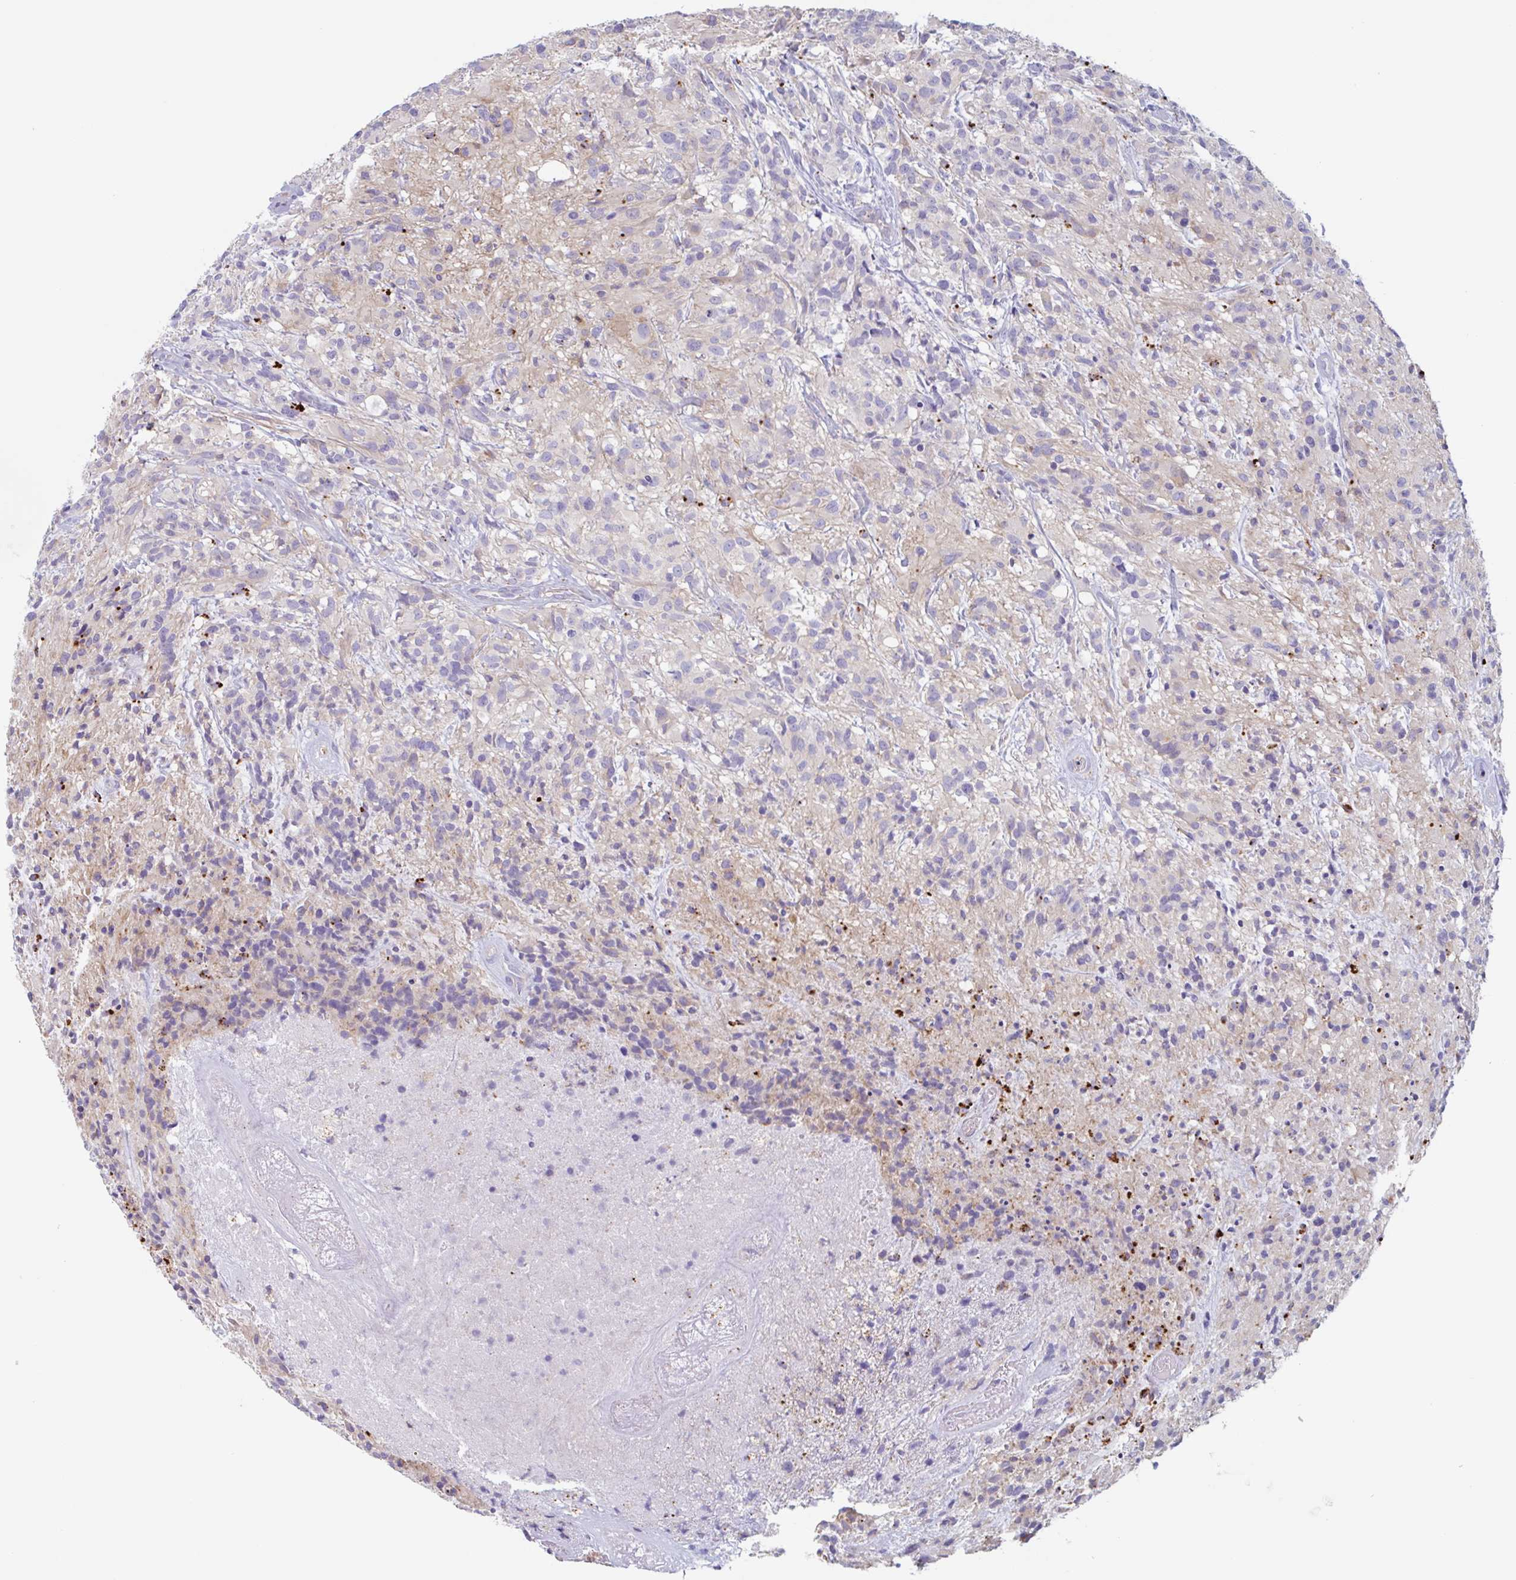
{"staining": {"intensity": "negative", "quantity": "none", "location": "none"}, "tissue": "glioma", "cell_type": "Tumor cells", "image_type": "cancer", "snomed": [{"axis": "morphology", "description": "Glioma, malignant, High grade"}, {"axis": "topography", "description": "Brain"}], "caption": "This image is of glioma stained with immunohistochemistry (IHC) to label a protein in brown with the nuclei are counter-stained blue. There is no positivity in tumor cells. (DAB (3,3'-diaminobenzidine) immunohistochemistry with hematoxylin counter stain).", "gene": "LENG9", "patient": {"sex": "female", "age": 67}}